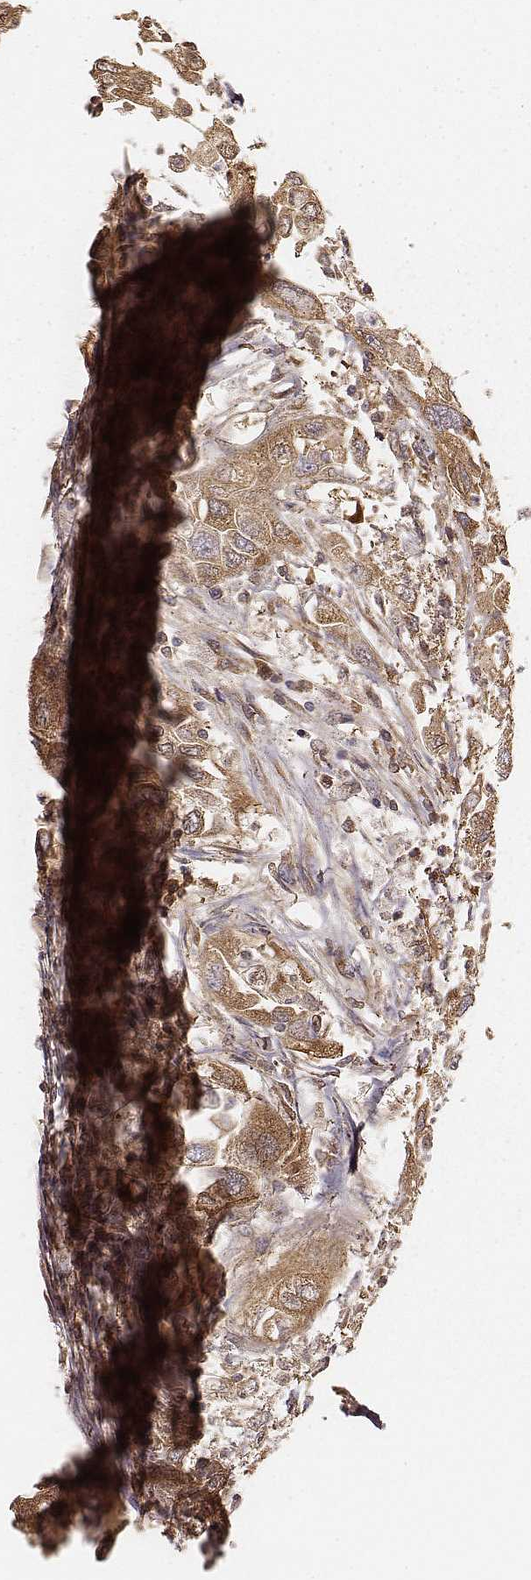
{"staining": {"intensity": "moderate", "quantity": ">75%", "location": "cytoplasmic/membranous"}, "tissue": "urothelial cancer", "cell_type": "Tumor cells", "image_type": "cancer", "snomed": [{"axis": "morphology", "description": "Urothelial carcinoma, High grade"}, {"axis": "topography", "description": "Urinary bladder"}], "caption": "High-power microscopy captured an immunohistochemistry (IHC) histopathology image of urothelial cancer, revealing moderate cytoplasmic/membranous staining in about >75% of tumor cells.", "gene": "CARS1", "patient": {"sex": "male", "age": 76}}